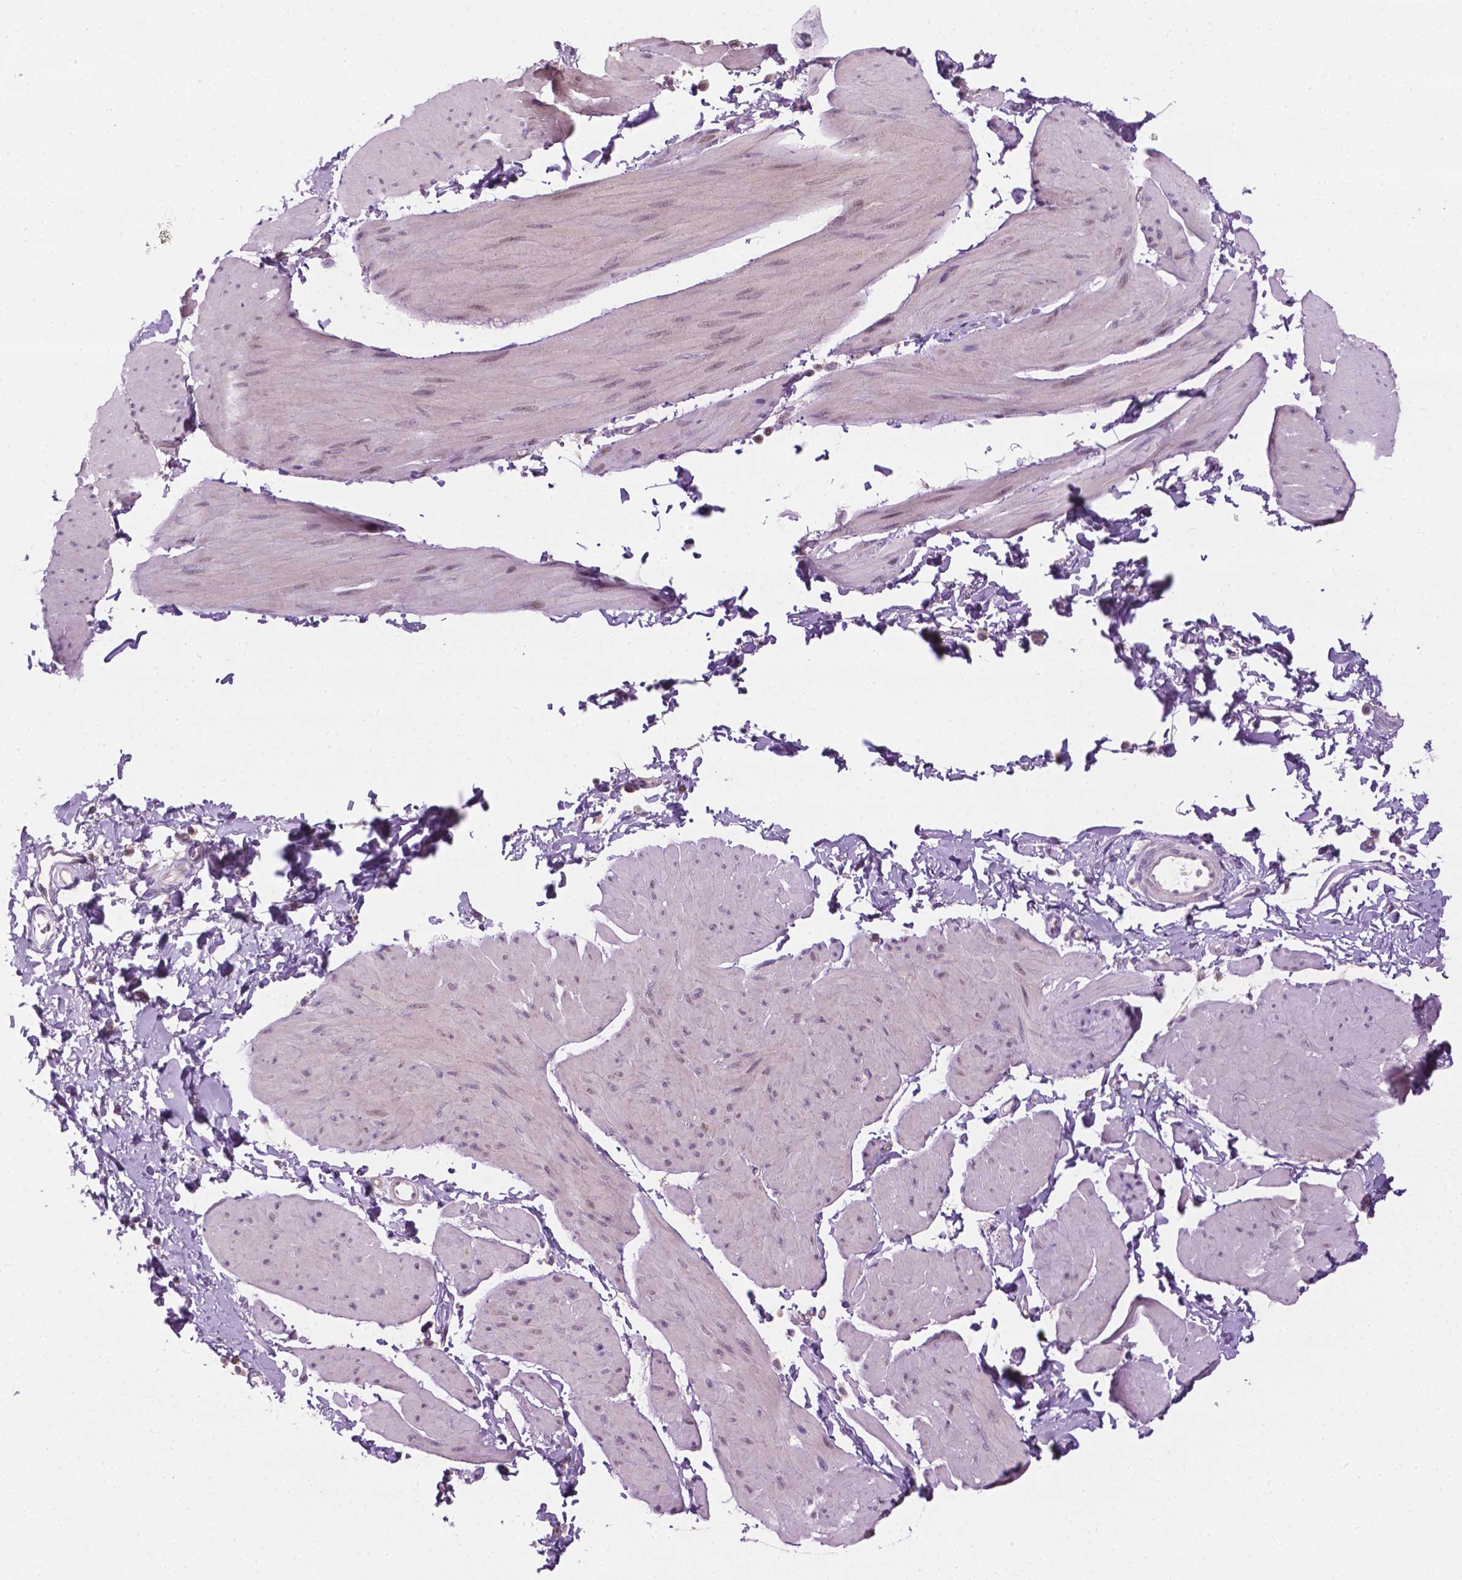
{"staining": {"intensity": "negative", "quantity": "none", "location": "none"}, "tissue": "smooth muscle", "cell_type": "Smooth muscle cells", "image_type": "normal", "snomed": [{"axis": "morphology", "description": "Normal tissue, NOS"}, {"axis": "topography", "description": "Adipose tissue"}, {"axis": "topography", "description": "Smooth muscle"}, {"axis": "topography", "description": "Peripheral nerve tissue"}], "caption": "Normal smooth muscle was stained to show a protein in brown. There is no significant positivity in smooth muscle cells. The staining was performed using DAB to visualize the protein expression in brown, while the nuclei were stained in blue with hematoxylin (Magnification: 20x).", "gene": "DENND4A", "patient": {"sex": "male", "age": 83}}